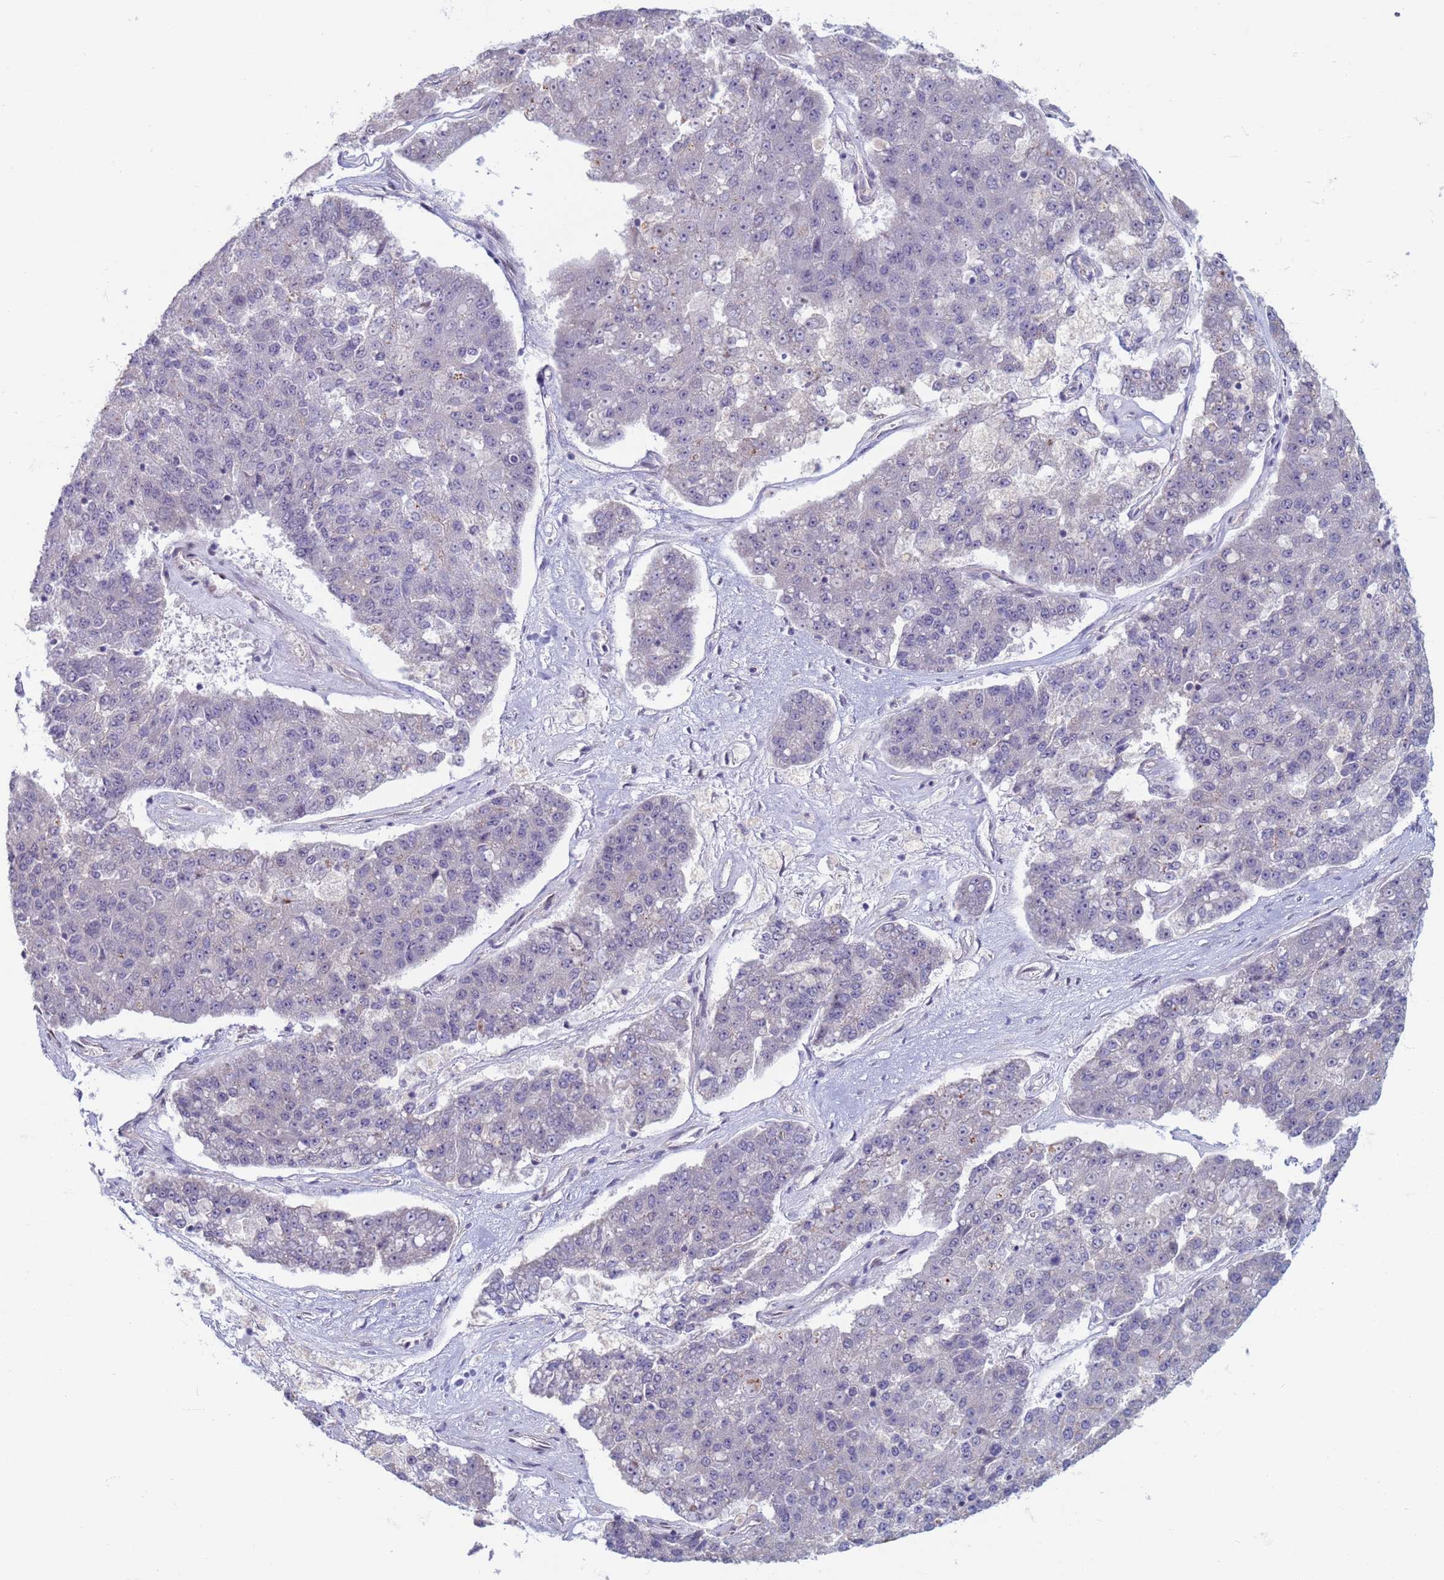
{"staining": {"intensity": "negative", "quantity": "none", "location": "none"}, "tissue": "pancreatic cancer", "cell_type": "Tumor cells", "image_type": "cancer", "snomed": [{"axis": "morphology", "description": "Adenocarcinoma, NOS"}, {"axis": "topography", "description": "Pancreas"}], "caption": "A micrograph of human pancreatic adenocarcinoma is negative for staining in tumor cells.", "gene": "SAE1", "patient": {"sex": "male", "age": 50}}